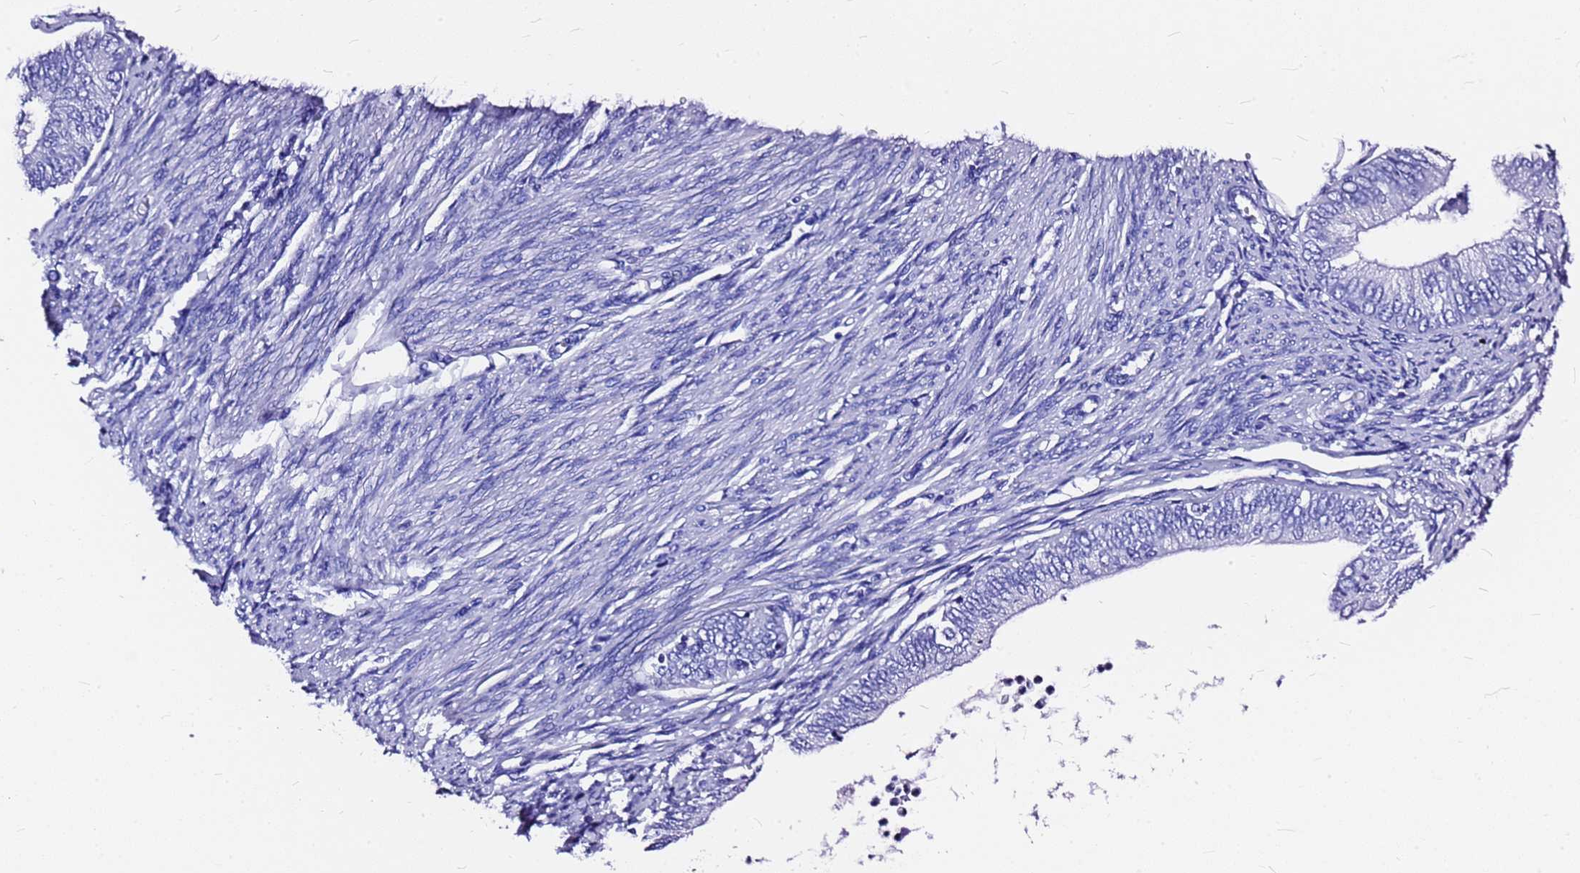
{"staining": {"intensity": "negative", "quantity": "none", "location": "none"}, "tissue": "endometrial cancer", "cell_type": "Tumor cells", "image_type": "cancer", "snomed": [{"axis": "morphology", "description": "Adenocarcinoma, NOS"}, {"axis": "topography", "description": "Endometrium"}], "caption": "Tumor cells are negative for protein expression in human endometrial cancer. (DAB IHC visualized using brightfield microscopy, high magnification).", "gene": "HERC4", "patient": {"sex": "female", "age": 68}}